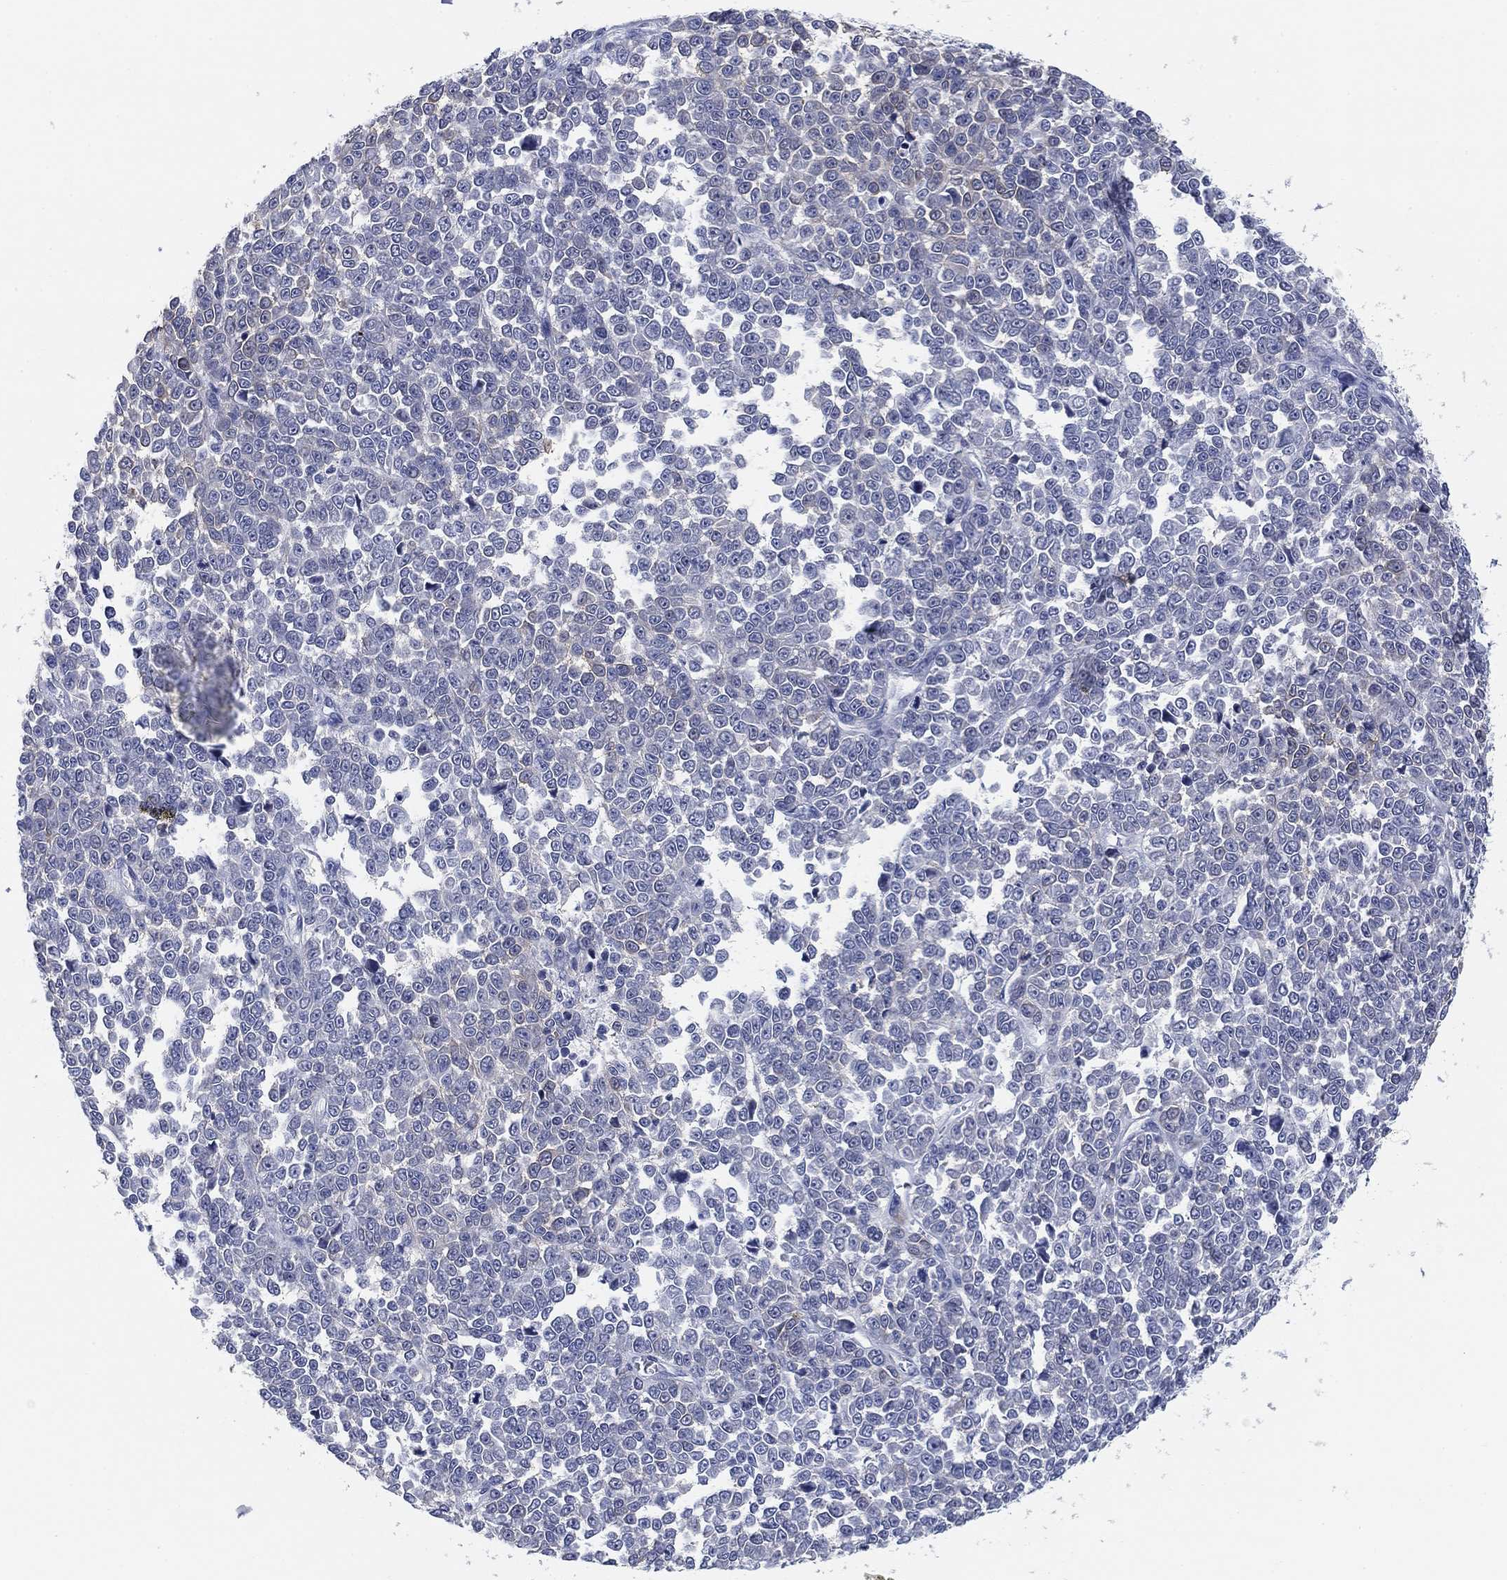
{"staining": {"intensity": "weak", "quantity": "<25%", "location": "cytoplasmic/membranous"}, "tissue": "melanoma", "cell_type": "Tumor cells", "image_type": "cancer", "snomed": [{"axis": "morphology", "description": "Malignant melanoma, NOS"}, {"axis": "topography", "description": "Skin"}], "caption": "The immunohistochemistry (IHC) histopathology image has no significant expression in tumor cells of melanoma tissue.", "gene": "CLUL1", "patient": {"sex": "female", "age": 95}}